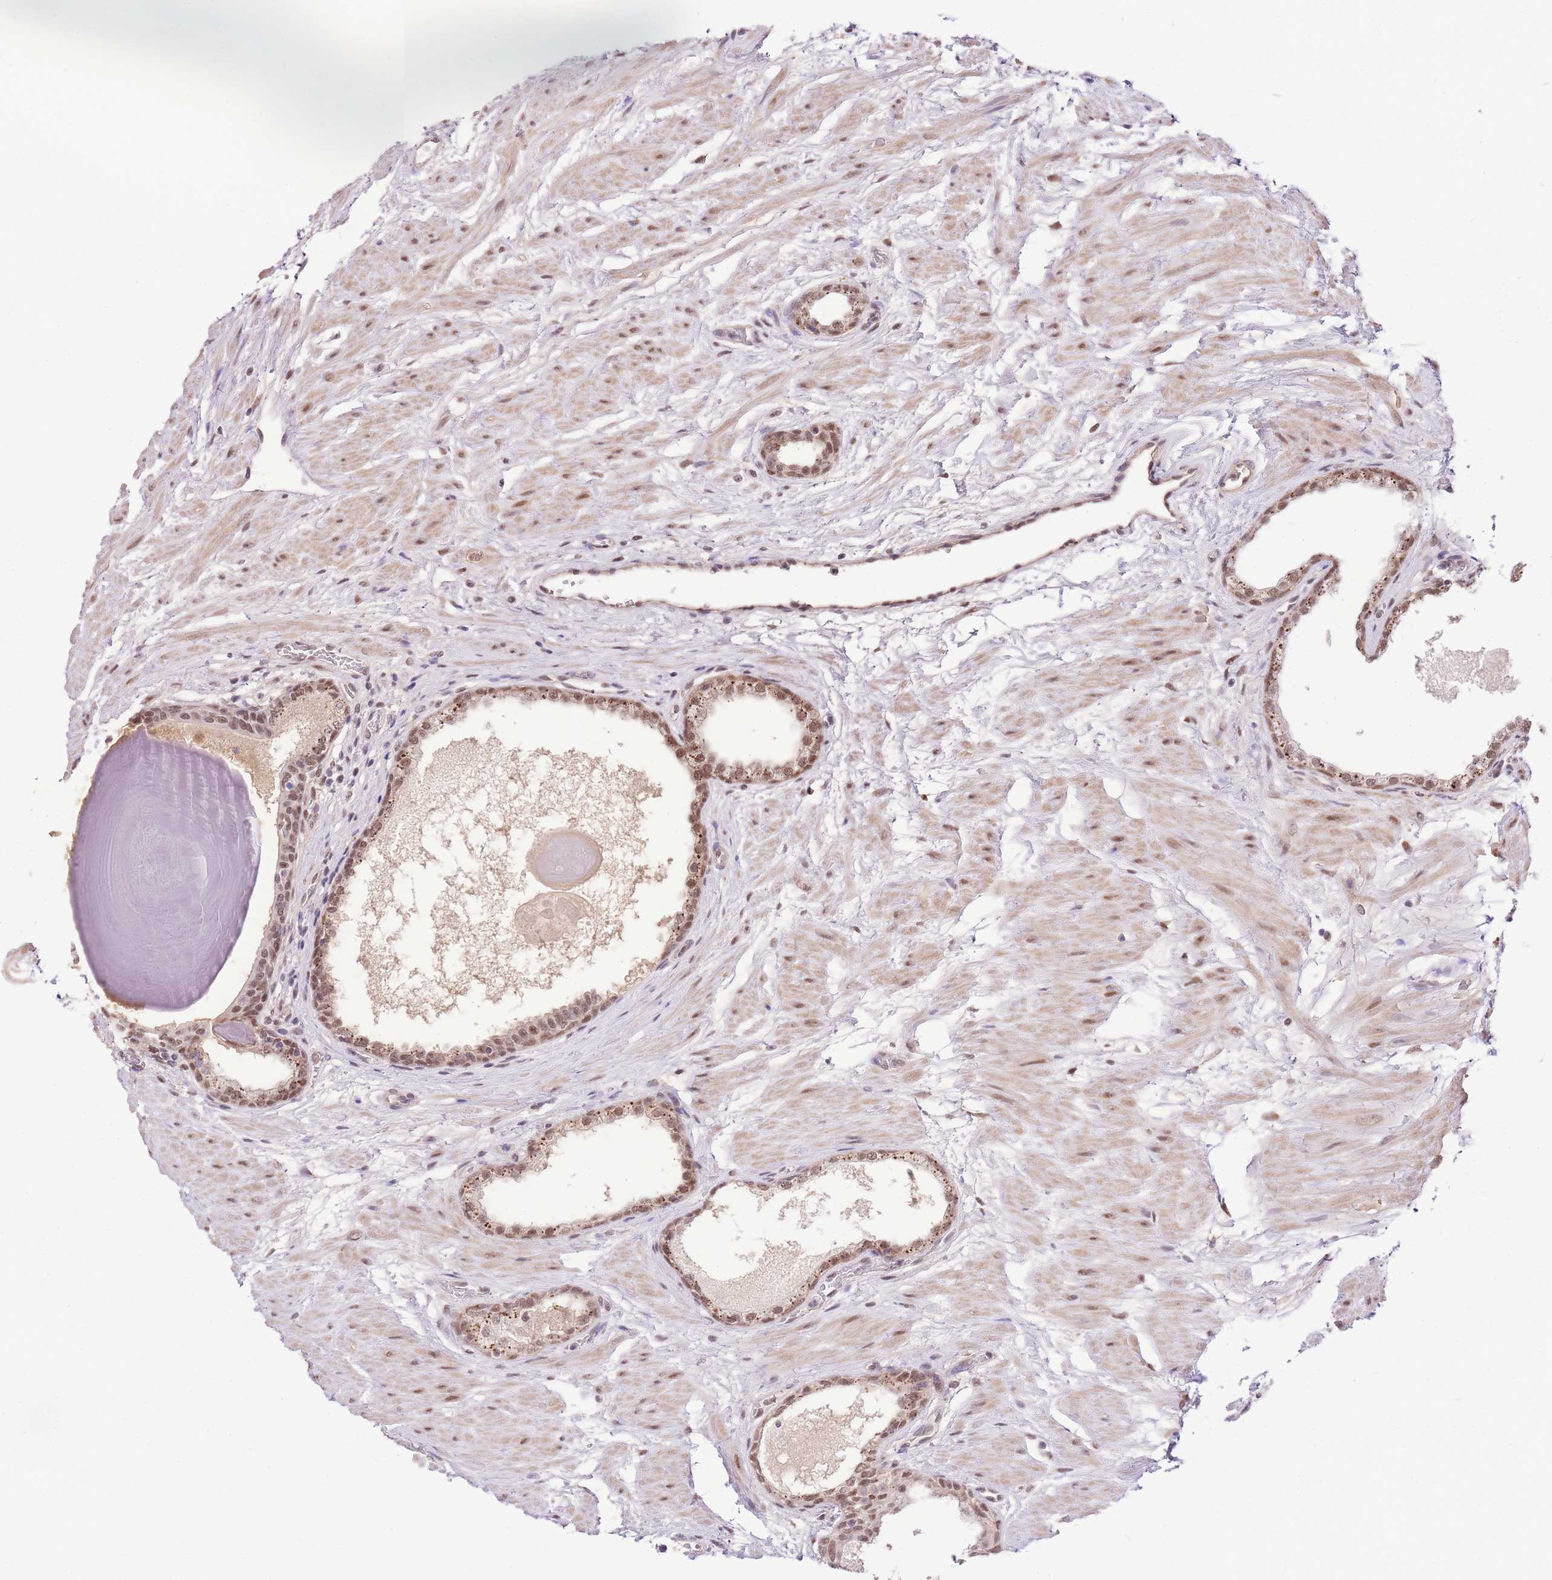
{"staining": {"intensity": "moderate", "quantity": ">75%", "location": "cytoplasmic/membranous,nuclear"}, "tissue": "prostate", "cell_type": "Glandular cells", "image_type": "normal", "snomed": [{"axis": "morphology", "description": "Normal tissue, NOS"}, {"axis": "topography", "description": "Prostate"}], "caption": "The micrograph reveals staining of unremarkable prostate, revealing moderate cytoplasmic/membranous,nuclear protein positivity (brown color) within glandular cells. (Stains: DAB in brown, nuclei in blue, Microscopy: brightfield microscopy at high magnification).", "gene": "UBXN7", "patient": {"sex": "male", "age": 48}}